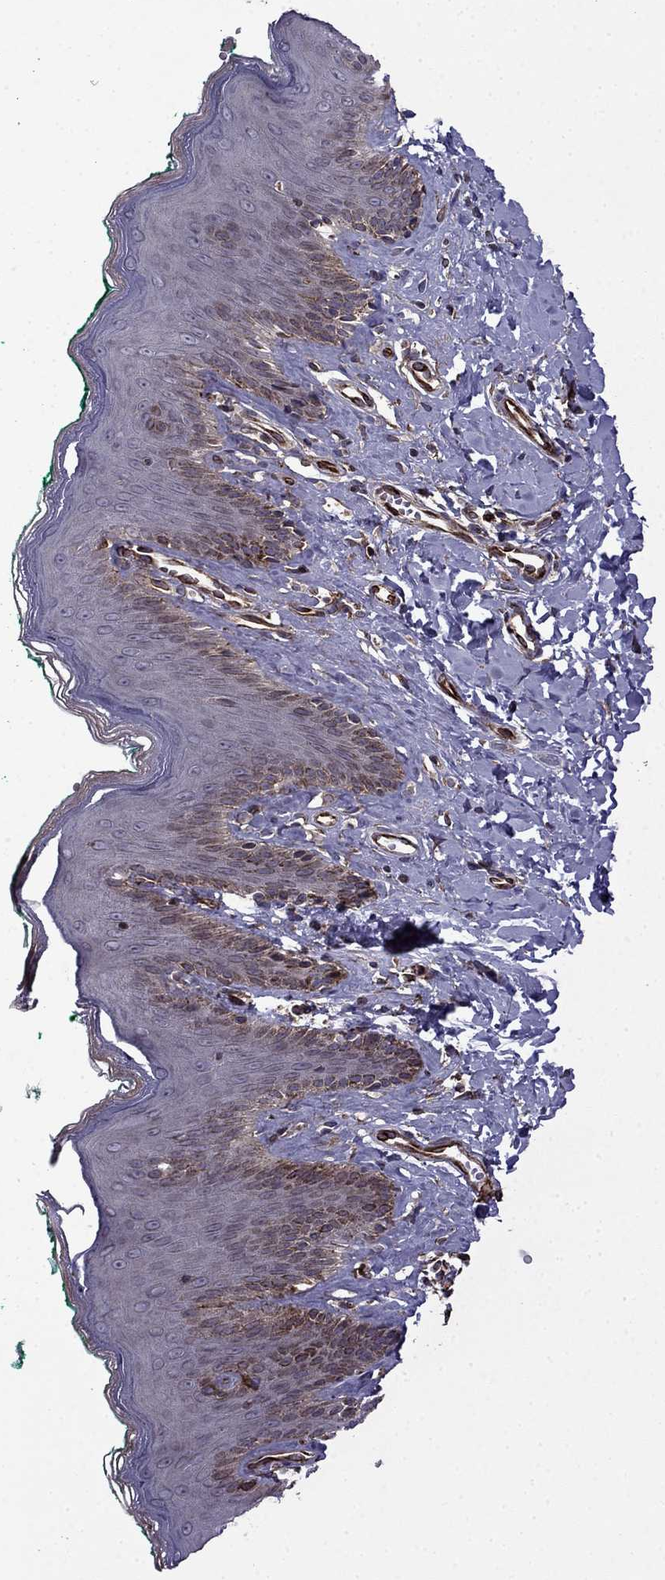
{"staining": {"intensity": "moderate", "quantity": "<25%", "location": "cytoplasmic/membranous"}, "tissue": "skin", "cell_type": "Epidermal cells", "image_type": "normal", "snomed": [{"axis": "morphology", "description": "Normal tissue, NOS"}, {"axis": "topography", "description": "Vulva"}], "caption": "A histopathology image showing moderate cytoplasmic/membranous staining in approximately <25% of epidermal cells in unremarkable skin, as visualized by brown immunohistochemical staining.", "gene": "CDC42BPA", "patient": {"sex": "female", "age": 66}}